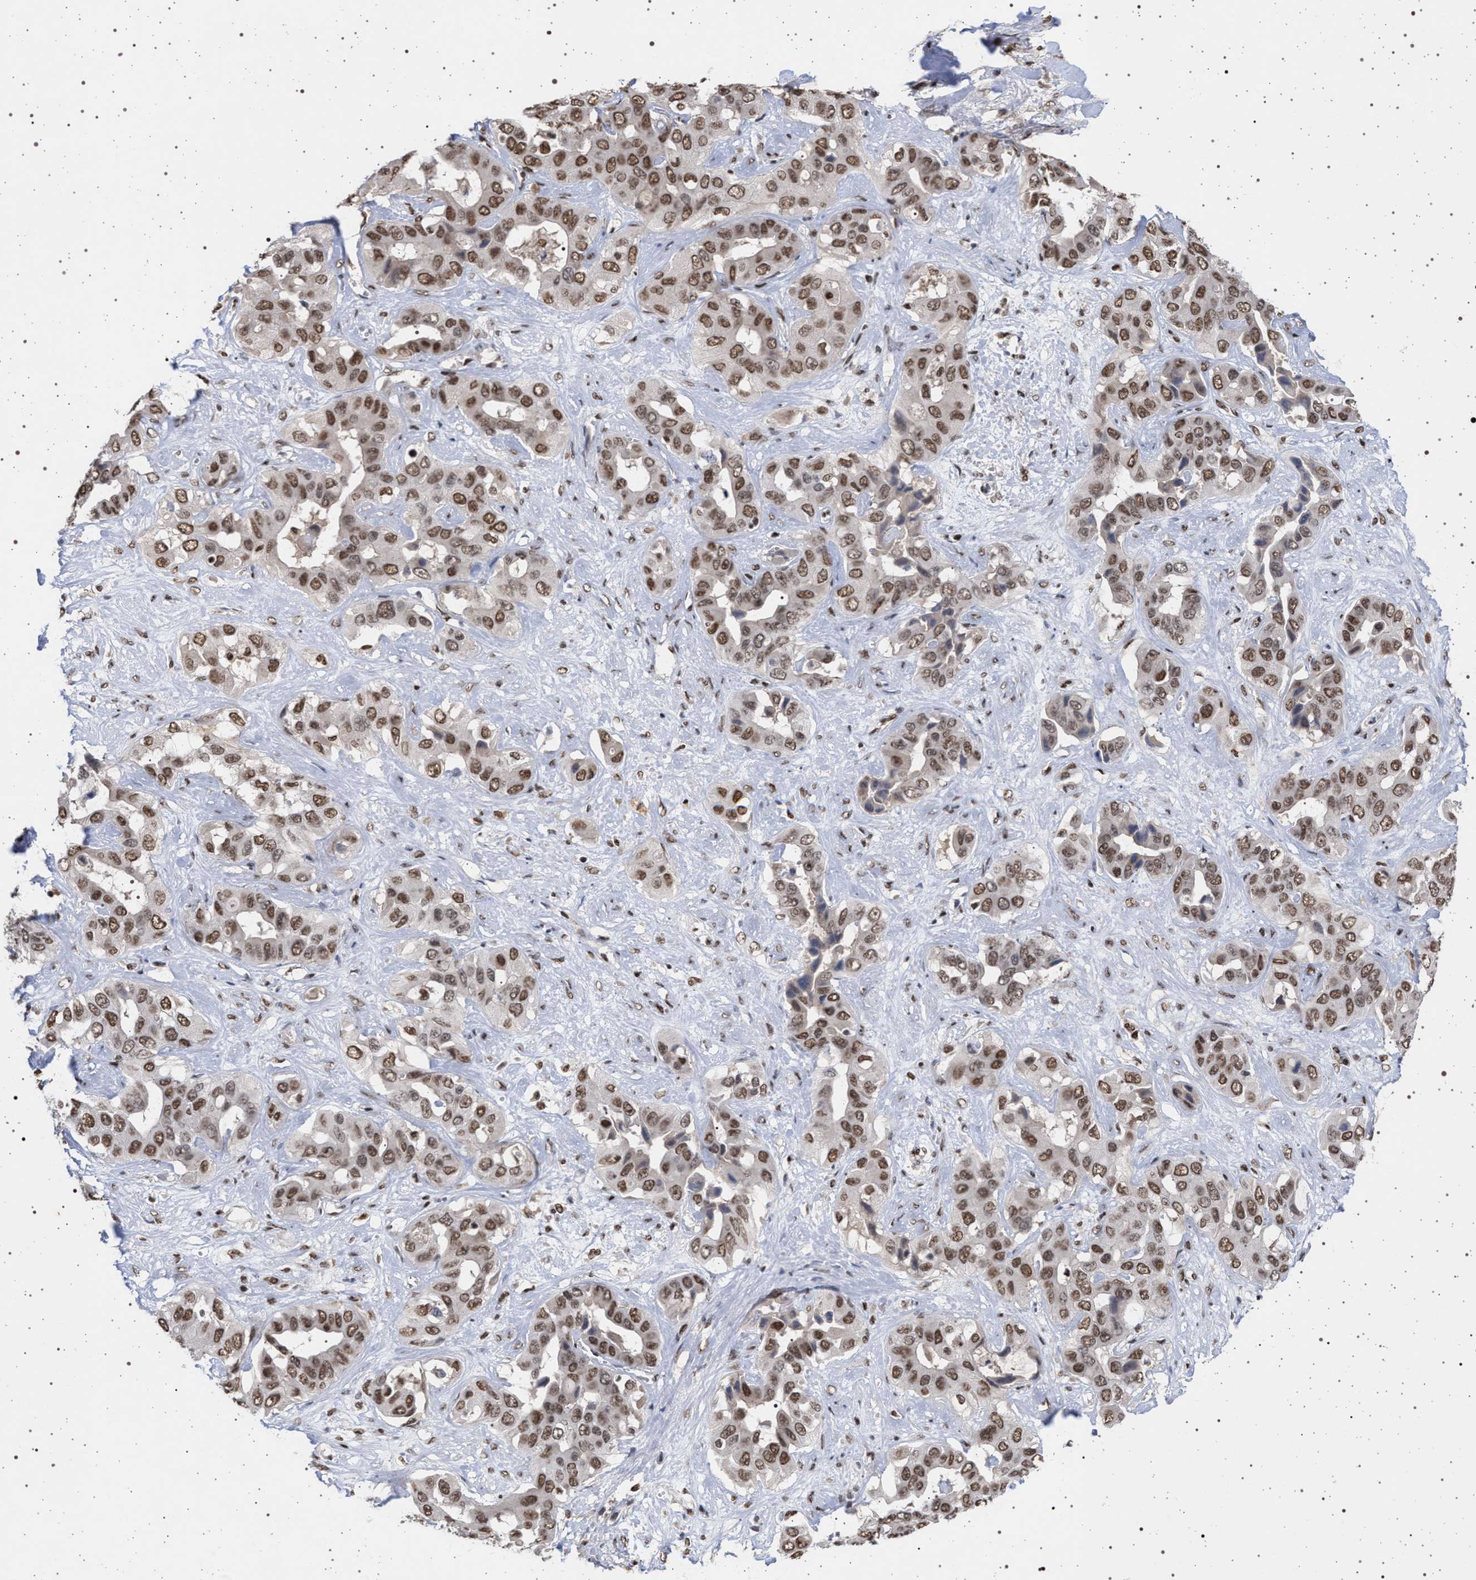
{"staining": {"intensity": "moderate", "quantity": ">75%", "location": "nuclear"}, "tissue": "liver cancer", "cell_type": "Tumor cells", "image_type": "cancer", "snomed": [{"axis": "morphology", "description": "Cholangiocarcinoma"}, {"axis": "topography", "description": "Liver"}], "caption": "Immunohistochemistry (IHC) histopathology image of neoplastic tissue: liver cancer (cholangiocarcinoma) stained using IHC demonstrates medium levels of moderate protein expression localized specifically in the nuclear of tumor cells, appearing as a nuclear brown color.", "gene": "PHF12", "patient": {"sex": "female", "age": 52}}